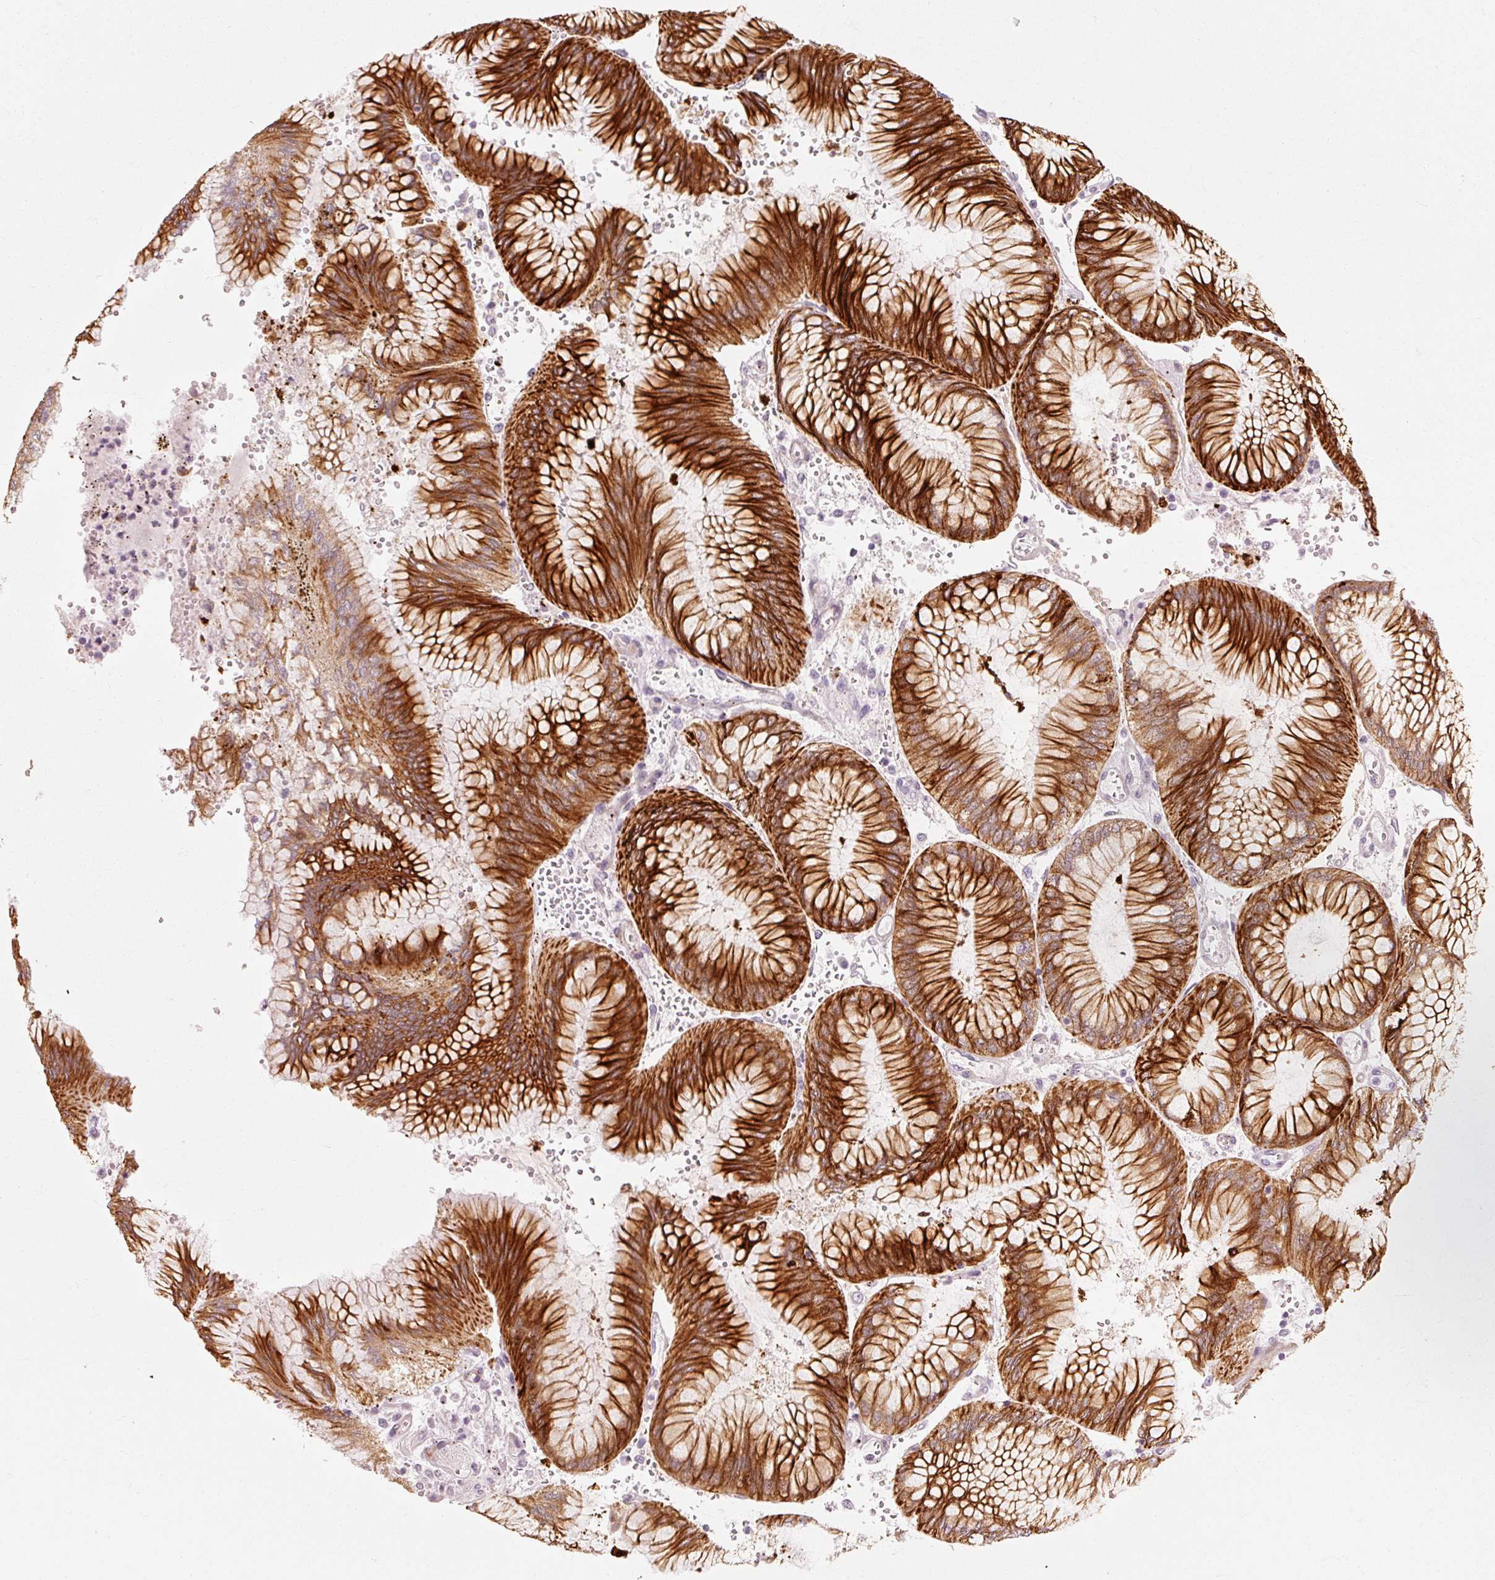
{"staining": {"intensity": "strong", "quantity": ">75%", "location": "cytoplasmic/membranous"}, "tissue": "stomach cancer", "cell_type": "Tumor cells", "image_type": "cancer", "snomed": [{"axis": "morphology", "description": "Adenocarcinoma, NOS"}, {"axis": "topography", "description": "Stomach"}], "caption": "An immunohistochemistry (IHC) photomicrograph of neoplastic tissue is shown. Protein staining in brown shows strong cytoplasmic/membranous positivity in adenocarcinoma (stomach) within tumor cells.", "gene": "TRIM73", "patient": {"sex": "male", "age": 76}}